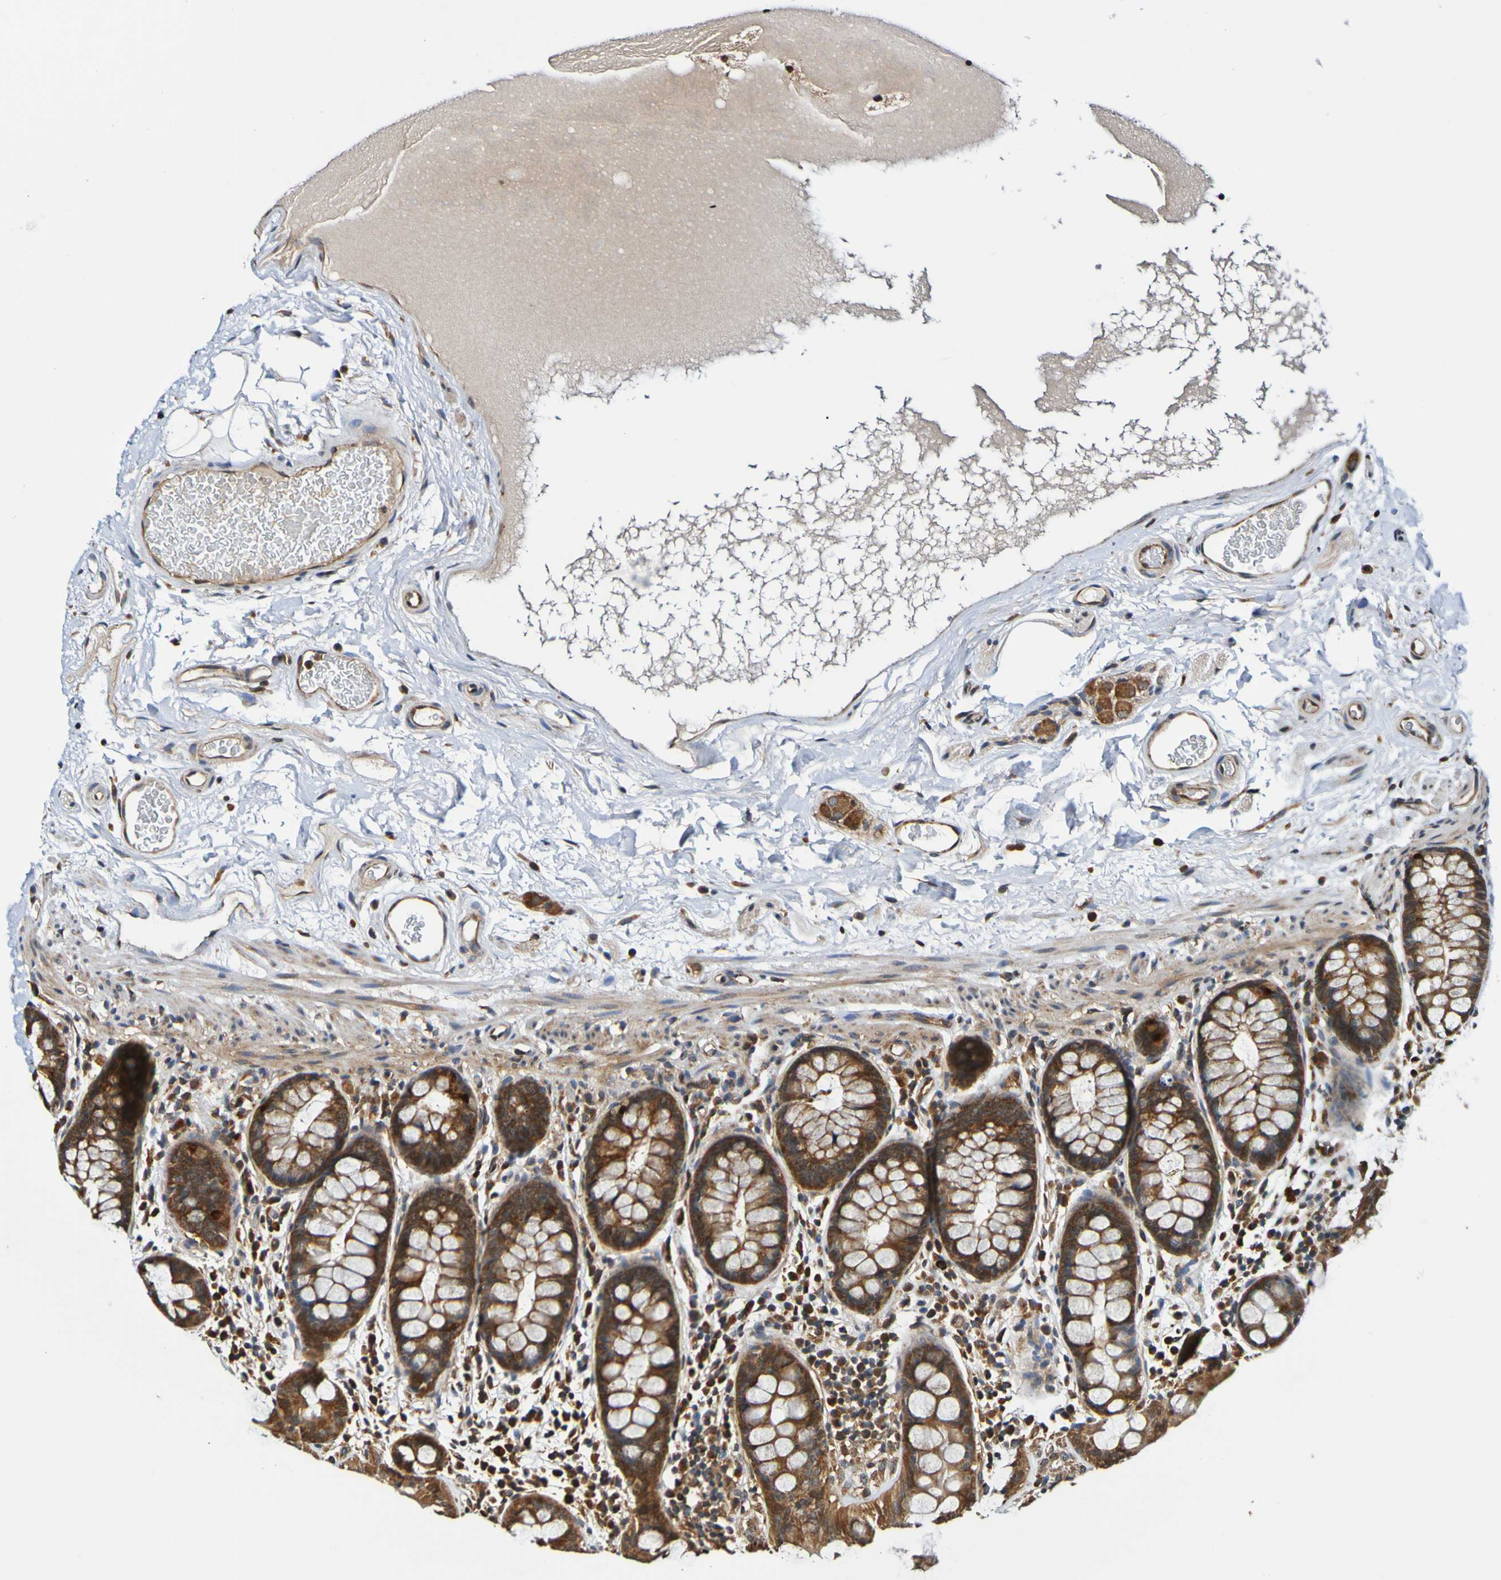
{"staining": {"intensity": "moderate", "quantity": ">75%", "location": "cytoplasmic/membranous"}, "tissue": "colon", "cell_type": "Endothelial cells", "image_type": "normal", "snomed": [{"axis": "morphology", "description": "Normal tissue, NOS"}, {"axis": "topography", "description": "Colon"}], "caption": "The immunohistochemical stain labels moderate cytoplasmic/membranous staining in endothelial cells of benign colon.", "gene": "AXIN1", "patient": {"sex": "female", "age": 80}}